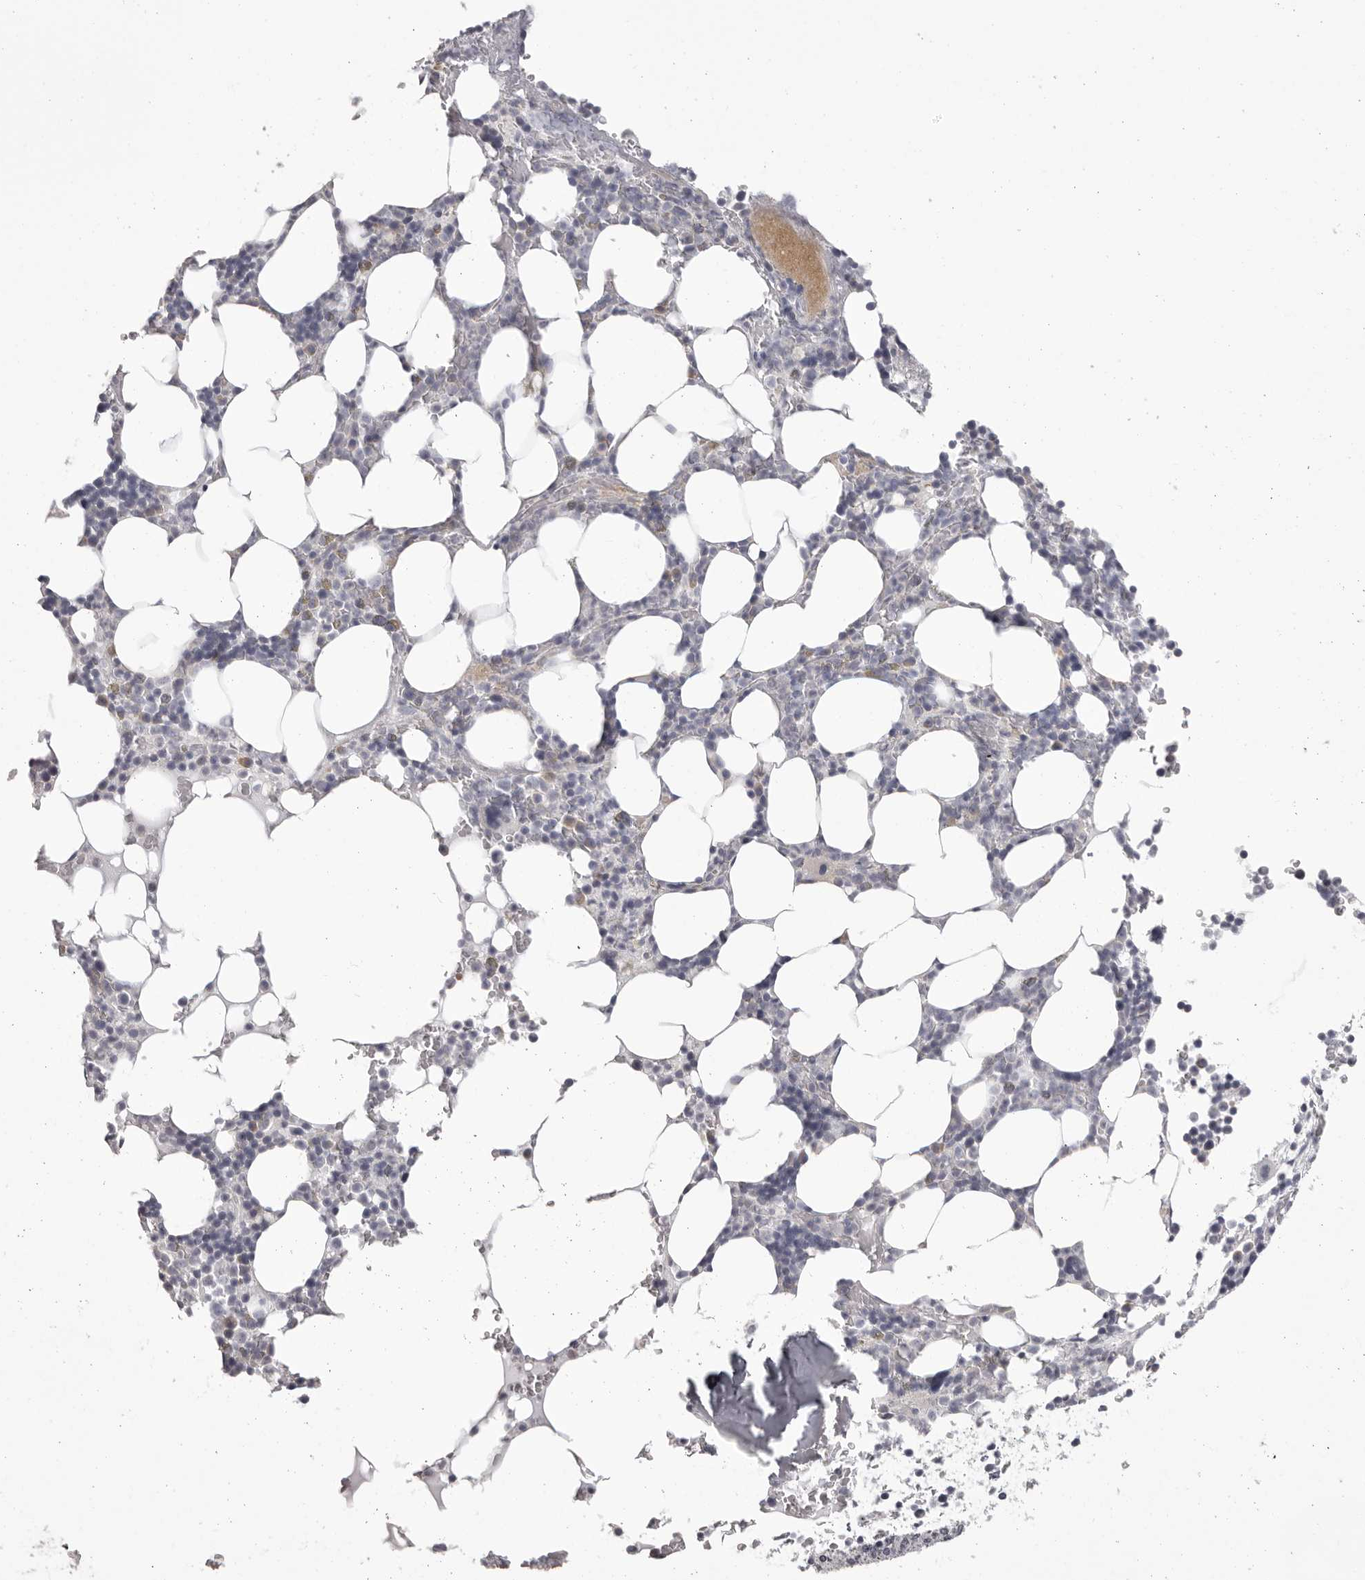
{"staining": {"intensity": "negative", "quantity": "none", "location": "none"}, "tissue": "bone marrow", "cell_type": "Hematopoietic cells", "image_type": "normal", "snomed": [{"axis": "morphology", "description": "Normal tissue, NOS"}, {"axis": "topography", "description": "Bone marrow"}], "caption": "Immunohistochemical staining of unremarkable bone marrow reveals no significant staining in hematopoietic cells. Brightfield microscopy of IHC stained with DAB (brown) and hematoxylin (blue), captured at high magnification.", "gene": "OTUD3", "patient": {"sex": "male", "age": 58}}